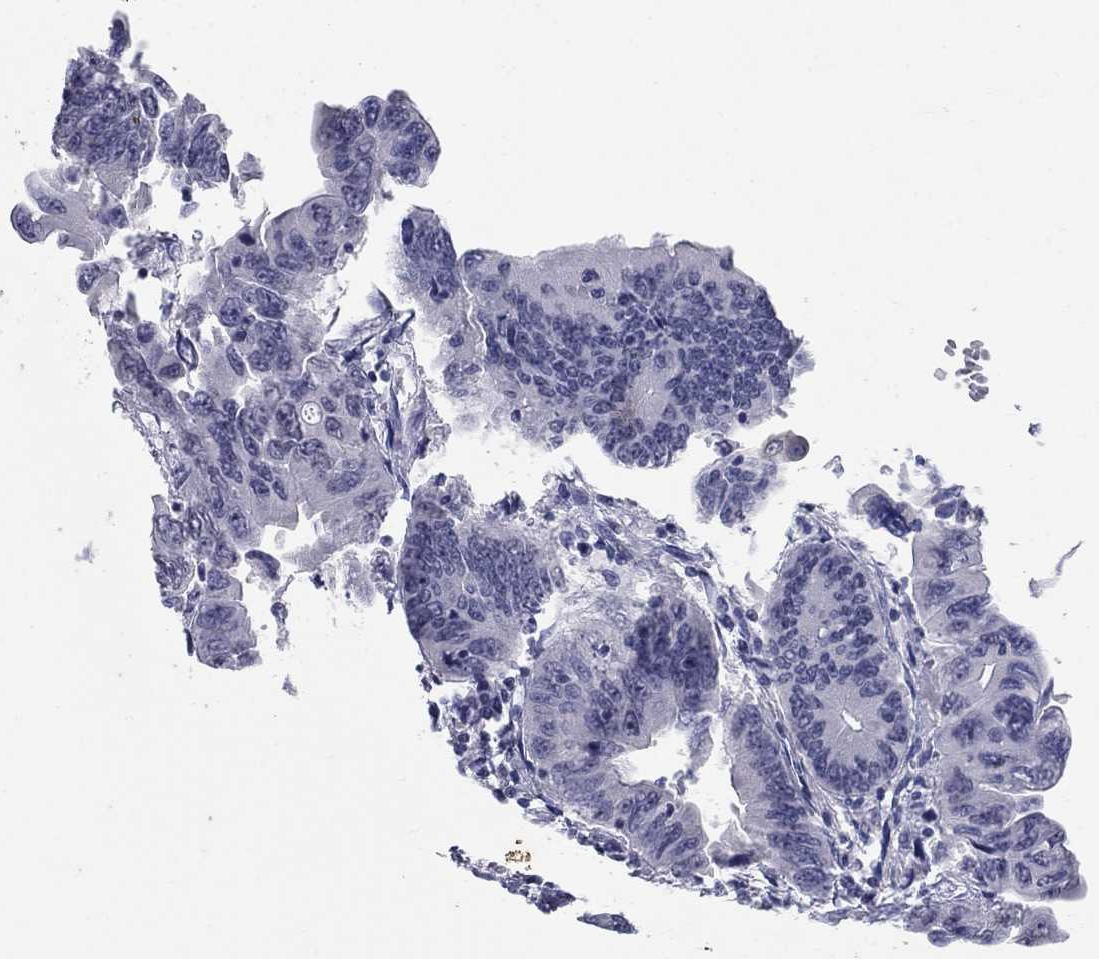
{"staining": {"intensity": "negative", "quantity": "none", "location": "none"}, "tissue": "colorectal cancer", "cell_type": "Tumor cells", "image_type": "cancer", "snomed": [{"axis": "morphology", "description": "Adenocarcinoma, NOS"}, {"axis": "topography", "description": "Colon"}], "caption": "Tumor cells are negative for protein expression in human colorectal adenocarcinoma.", "gene": "KRT75", "patient": {"sex": "female", "age": 90}}